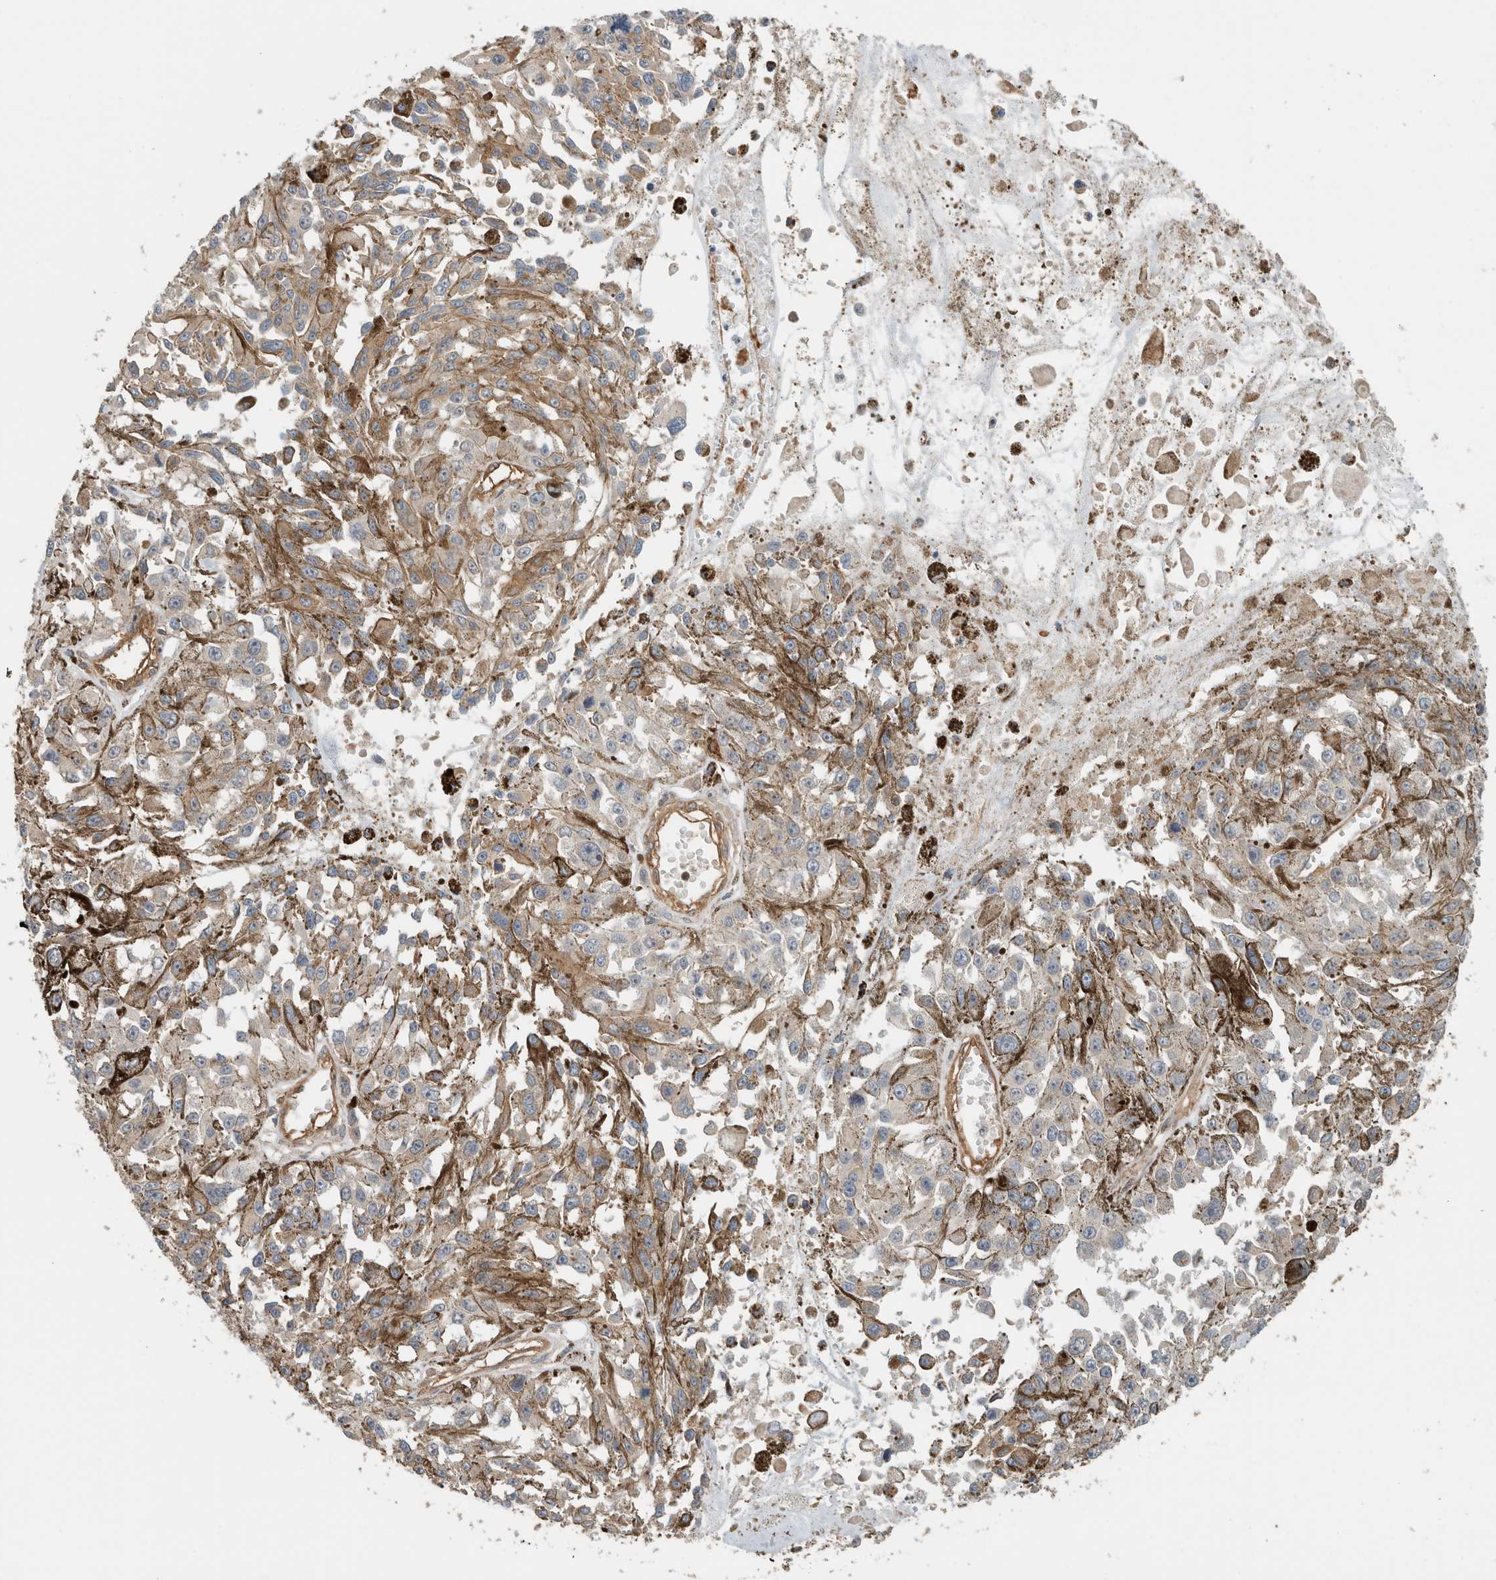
{"staining": {"intensity": "weak", "quantity": "<25%", "location": "cytoplasmic/membranous"}, "tissue": "melanoma", "cell_type": "Tumor cells", "image_type": "cancer", "snomed": [{"axis": "morphology", "description": "Malignant melanoma, Metastatic site"}, {"axis": "topography", "description": "Lymph node"}], "caption": "Tumor cells show no significant staining in melanoma.", "gene": "PFDN4", "patient": {"sex": "male", "age": 59}}